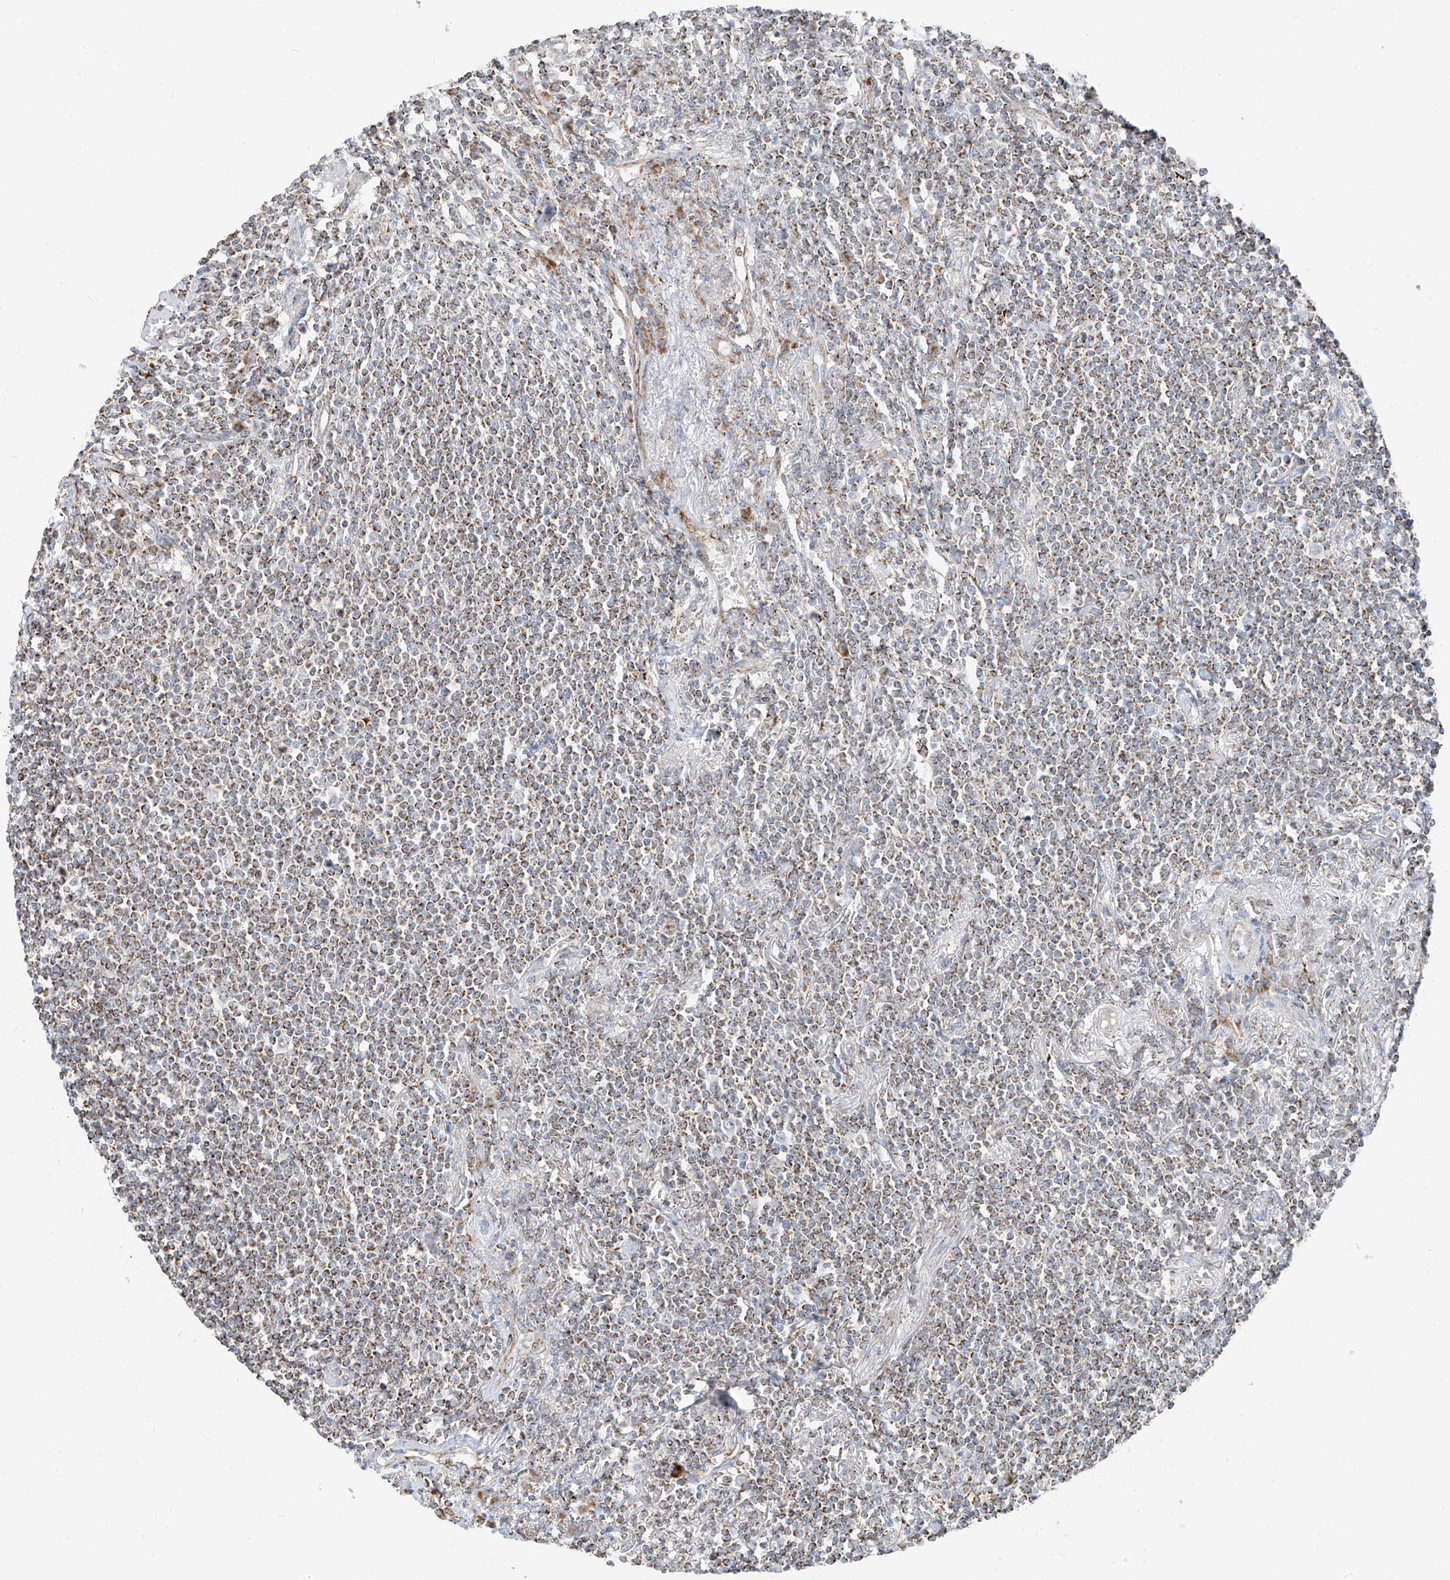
{"staining": {"intensity": "moderate", "quantity": ">75%", "location": "cytoplasmic/membranous"}, "tissue": "lymphoma", "cell_type": "Tumor cells", "image_type": "cancer", "snomed": [{"axis": "morphology", "description": "Malignant lymphoma, non-Hodgkin's type, Low grade"}, {"axis": "topography", "description": "Lung"}], "caption": "Lymphoma stained with immunohistochemistry (IHC) displays moderate cytoplasmic/membranous positivity in about >75% of tumor cells.", "gene": "ETHE1", "patient": {"sex": "female", "age": 71}}